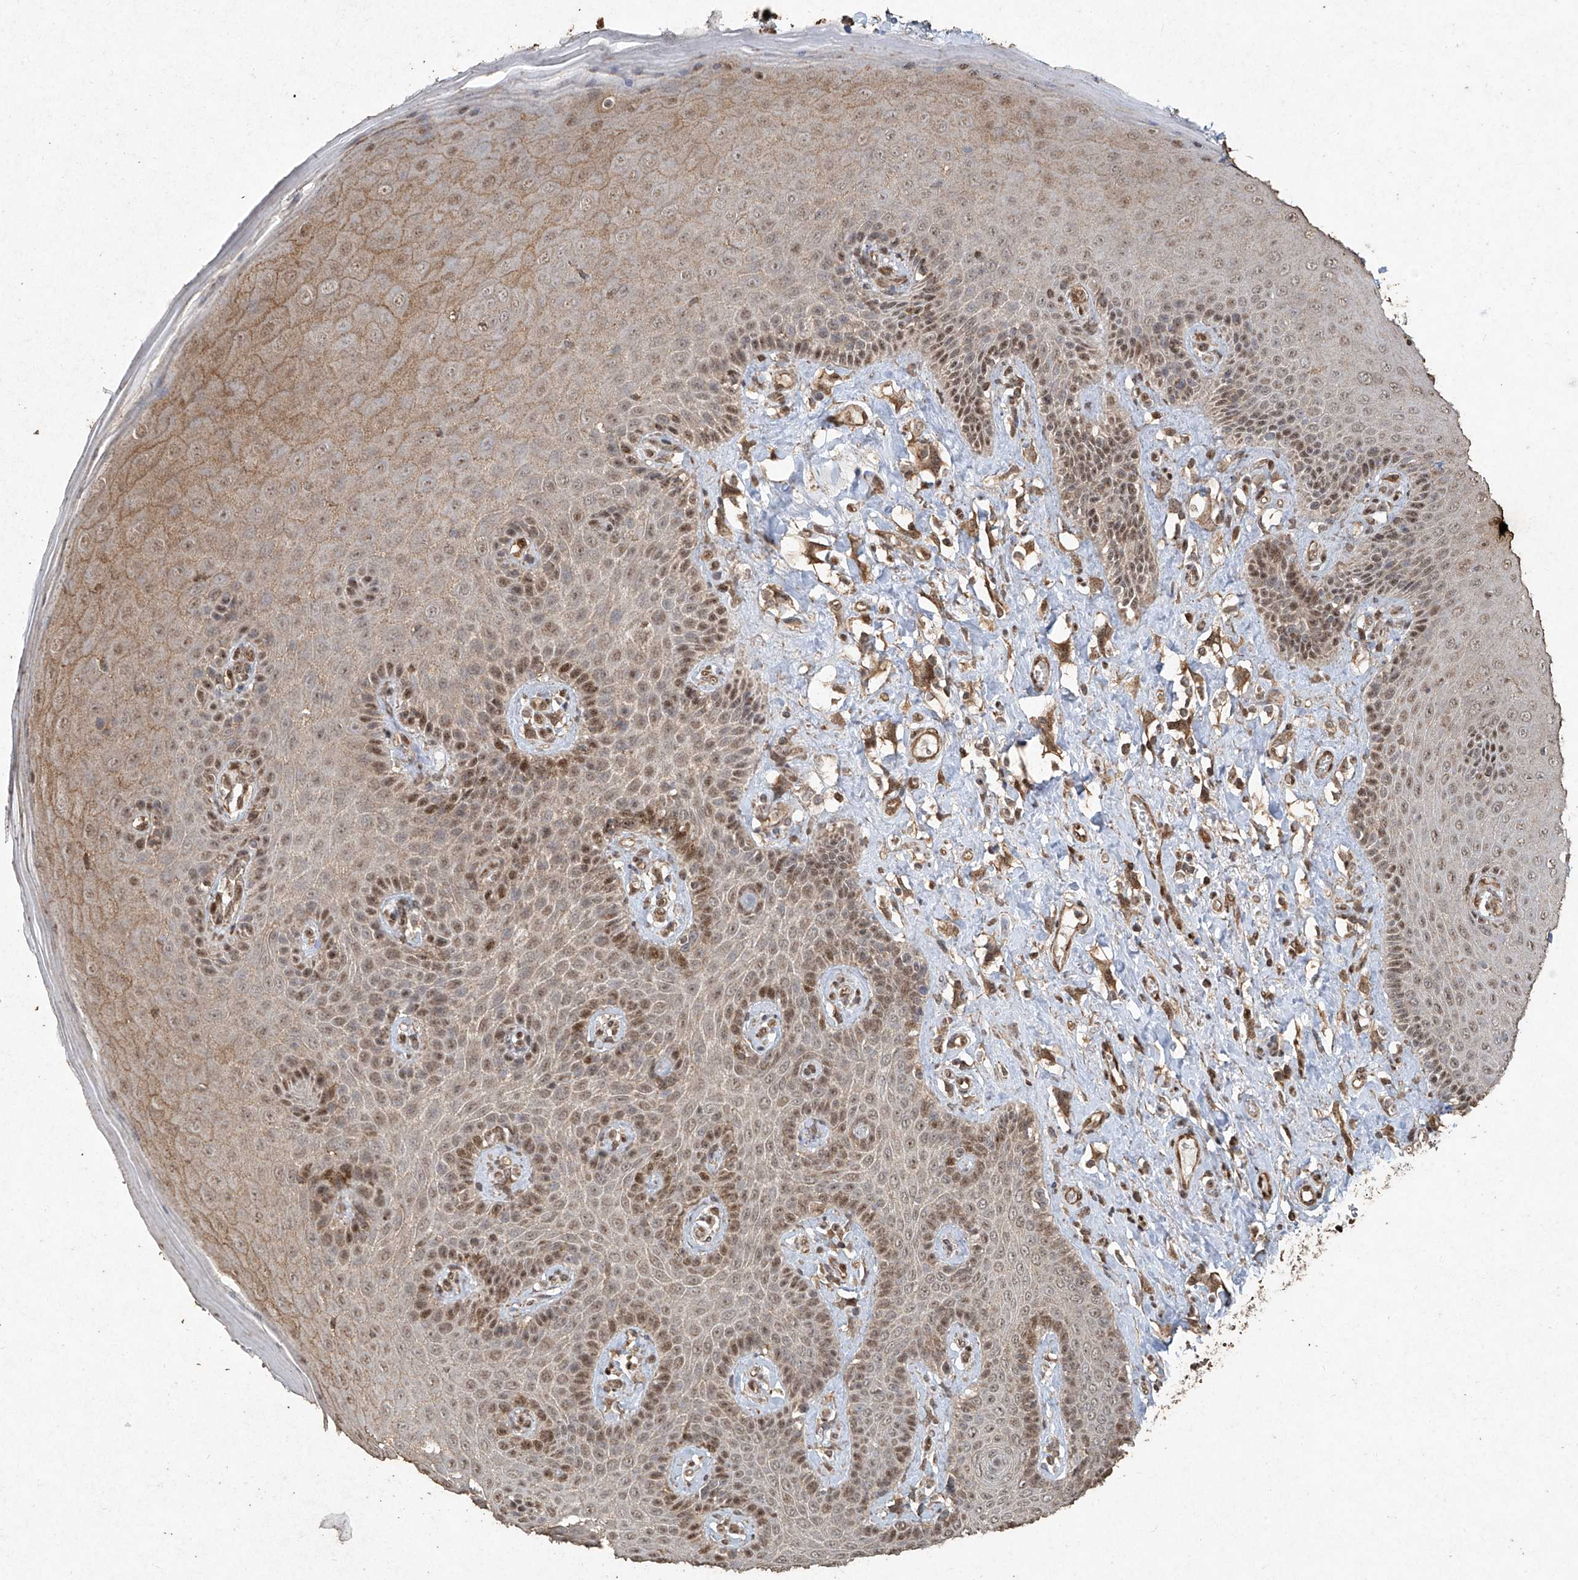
{"staining": {"intensity": "moderate", "quantity": "25%-75%", "location": "nuclear"}, "tissue": "skin", "cell_type": "Epidermal cells", "image_type": "normal", "snomed": [{"axis": "morphology", "description": "Normal tissue, NOS"}, {"axis": "topography", "description": "Anal"}], "caption": "A medium amount of moderate nuclear positivity is present in about 25%-75% of epidermal cells in benign skin.", "gene": "ERBB3", "patient": {"sex": "male", "age": 69}}